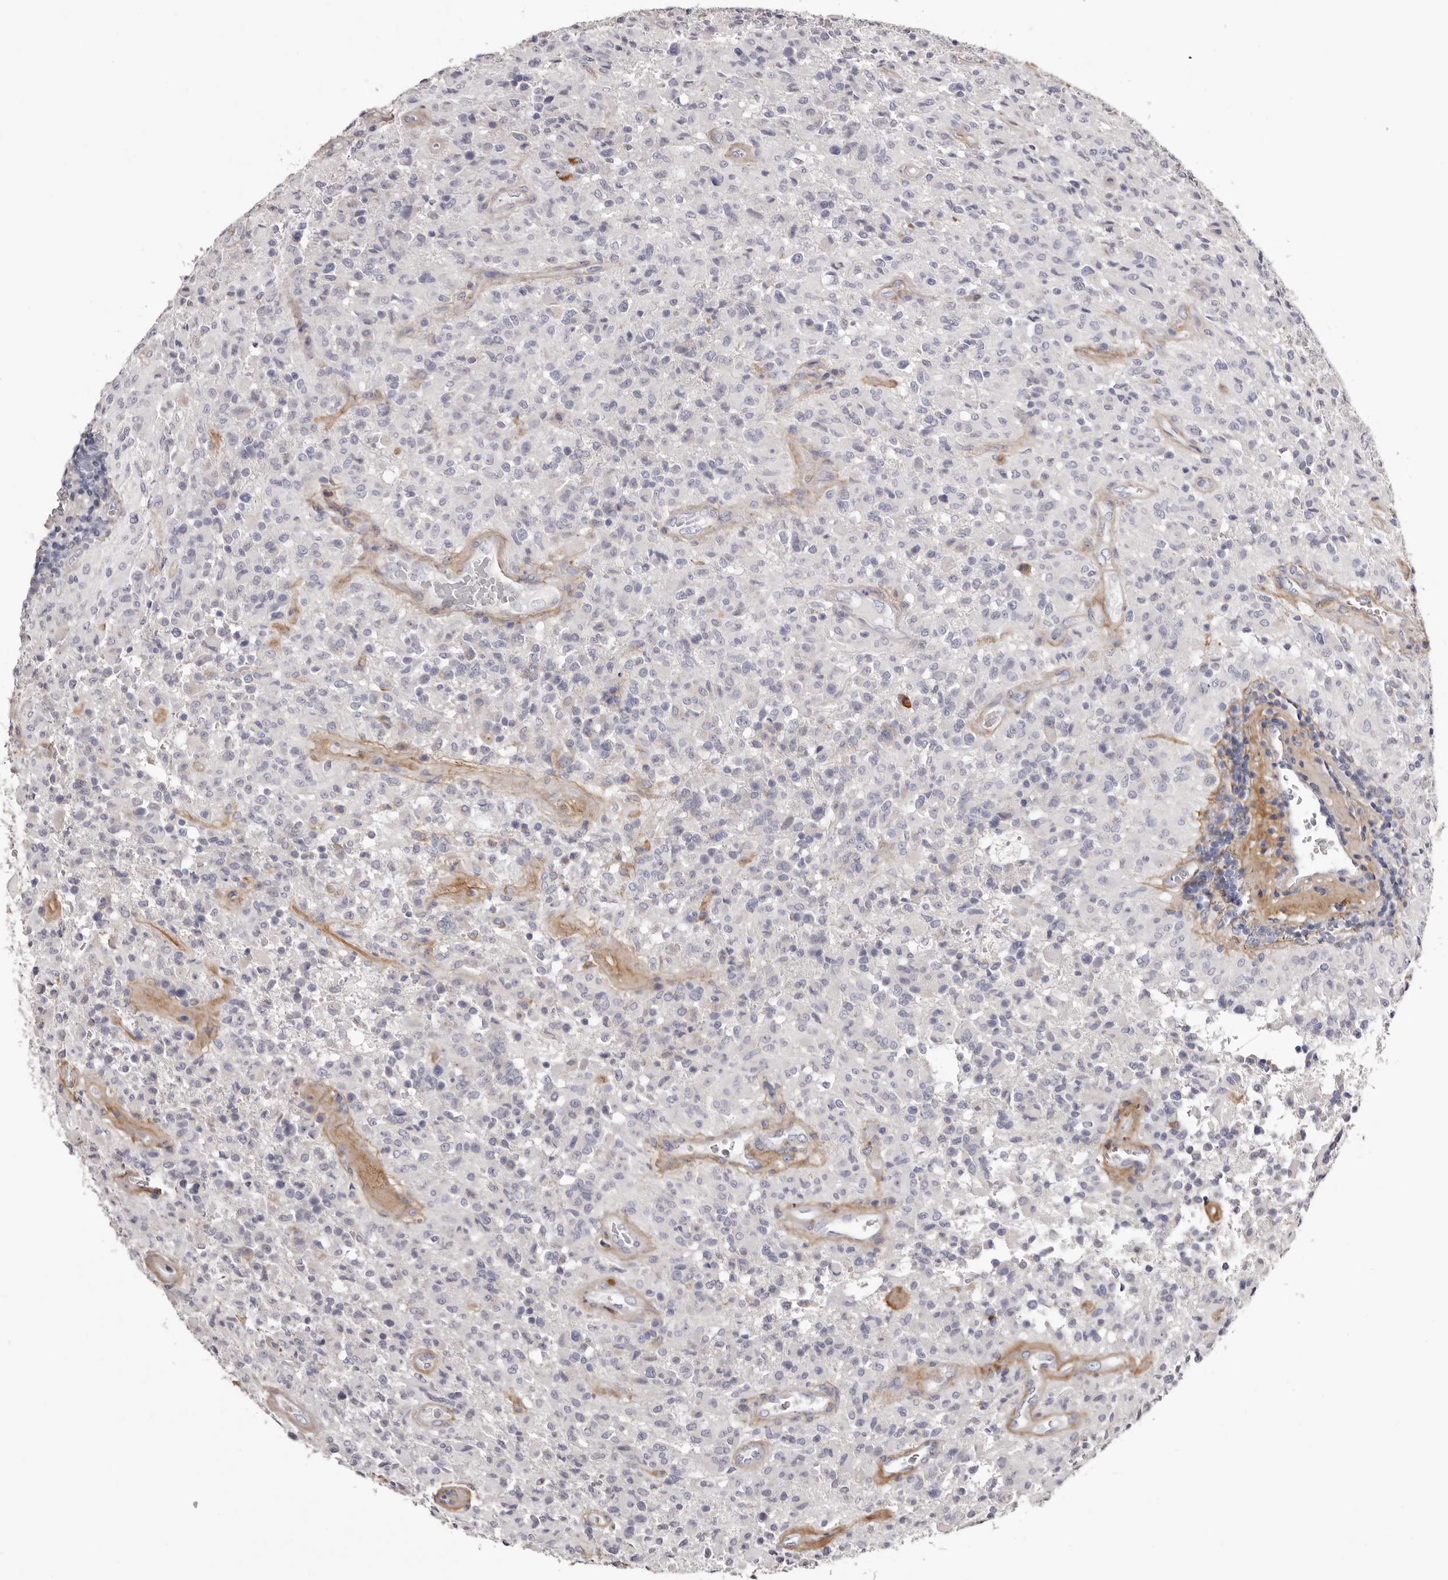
{"staining": {"intensity": "negative", "quantity": "none", "location": "none"}, "tissue": "glioma", "cell_type": "Tumor cells", "image_type": "cancer", "snomed": [{"axis": "morphology", "description": "Glioma, malignant, High grade"}, {"axis": "topography", "description": "Brain"}], "caption": "Human malignant high-grade glioma stained for a protein using immunohistochemistry shows no staining in tumor cells.", "gene": "COL6A1", "patient": {"sex": "female", "age": 57}}